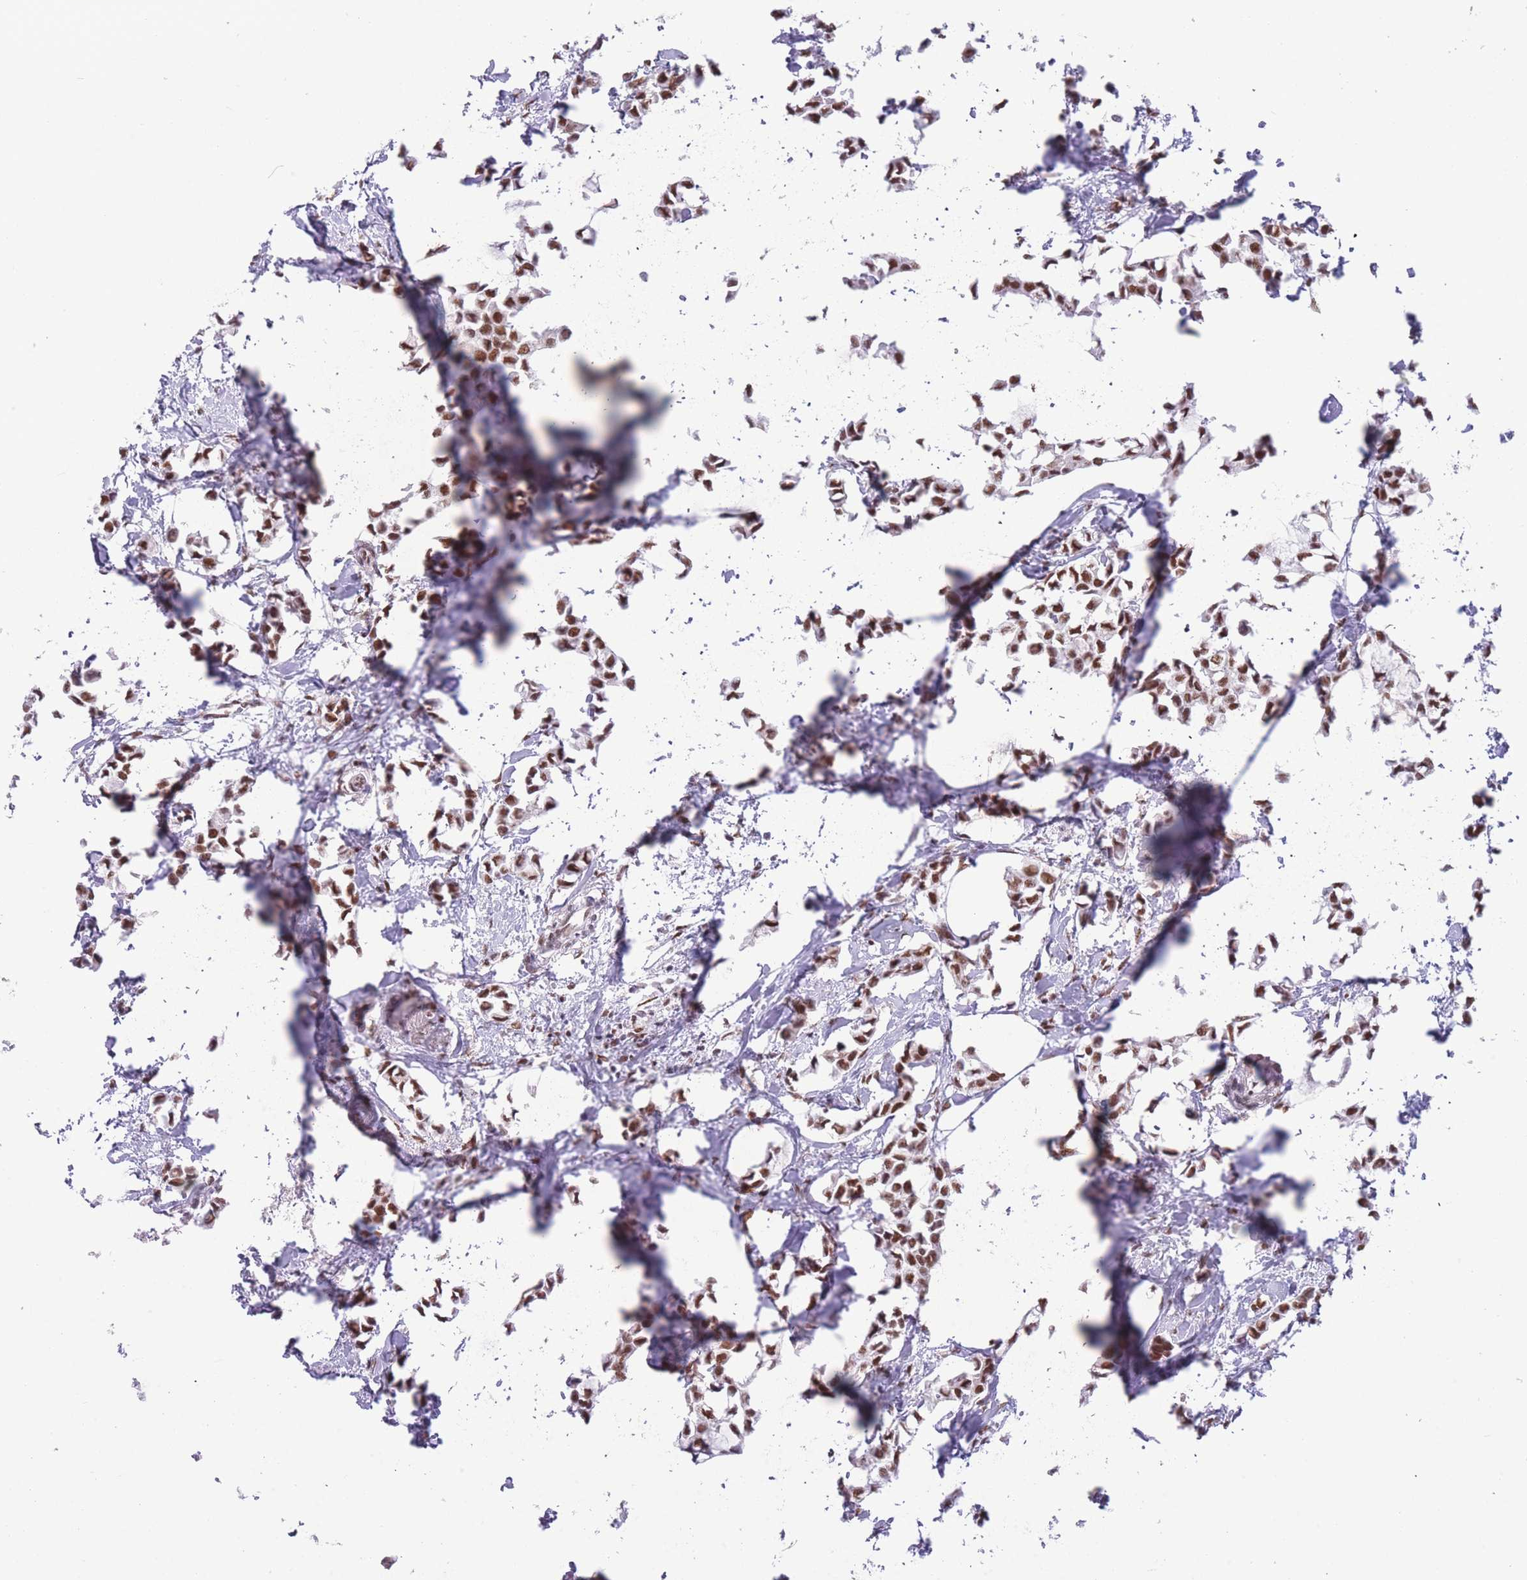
{"staining": {"intensity": "strong", "quantity": ">75%", "location": "nuclear"}, "tissue": "breast cancer", "cell_type": "Tumor cells", "image_type": "cancer", "snomed": [{"axis": "morphology", "description": "Duct carcinoma"}, {"axis": "topography", "description": "Breast"}], "caption": "Human intraductal carcinoma (breast) stained for a protein (brown) displays strong nuclear positive positivity in about >75% of tumor cells.", "gene": "HNRNPUL1", "patient": {"sex": "female", "age": 73}}